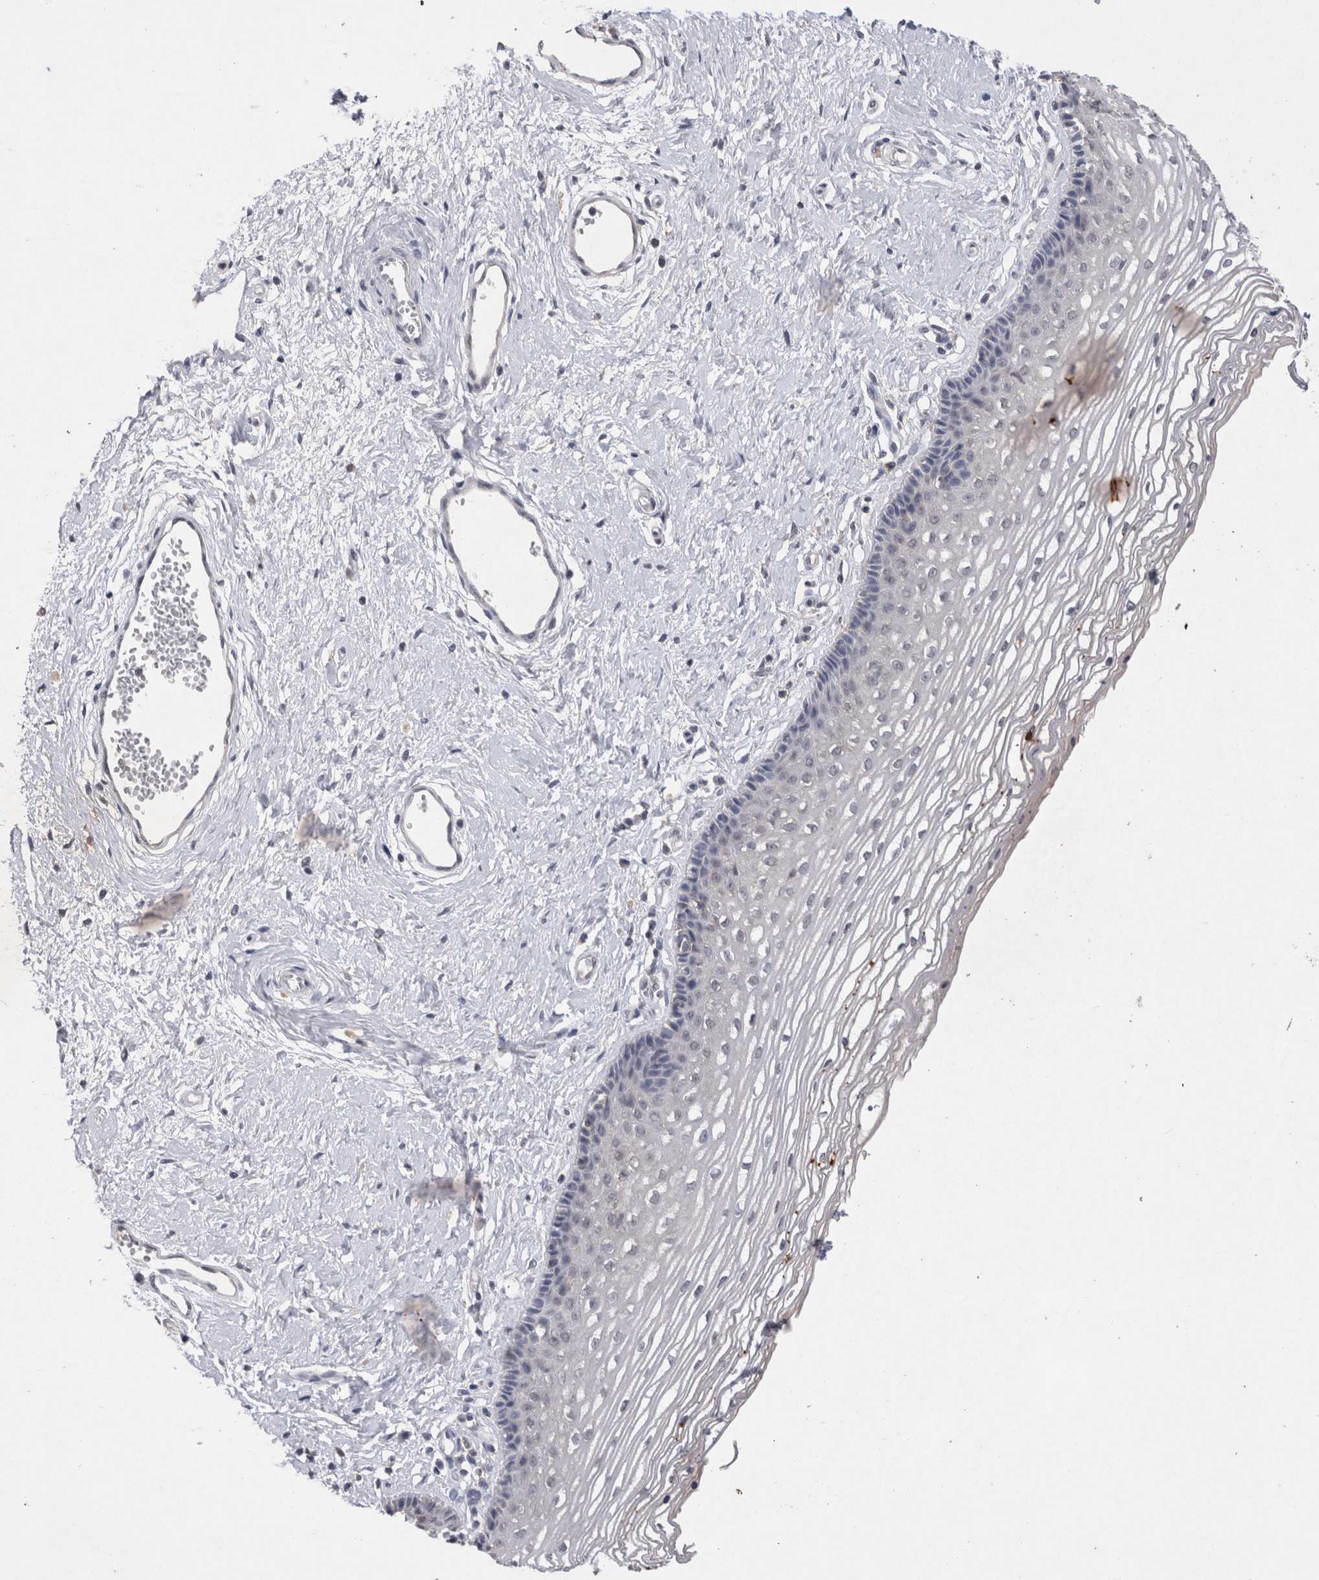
{"staining": {"intensity": "moderate", "quantity": "<25%", "location": "cytoplasmic/membranous"}, "tissue": "vagina", "cell_type": "Squamous epithelial cells", "image_type": "normal", "snomed": [{"axis": "morphology", "description": "Normal tissue, NOS"}, {"axis": "topography", "description": "Vagina"}], "caption": "Immunohistochemical staining of unremarkable human vagina reveals low levels of moderate cytoplasmic/membranous expression in about <25% of squamous epithelial cells. (DAB (3,3'-diaminobenzidine) IHC, brown staining for protein, blue staining for nuclei).", "gene": "RASSF3", "patient": {"sex": "female", "age": 46}}